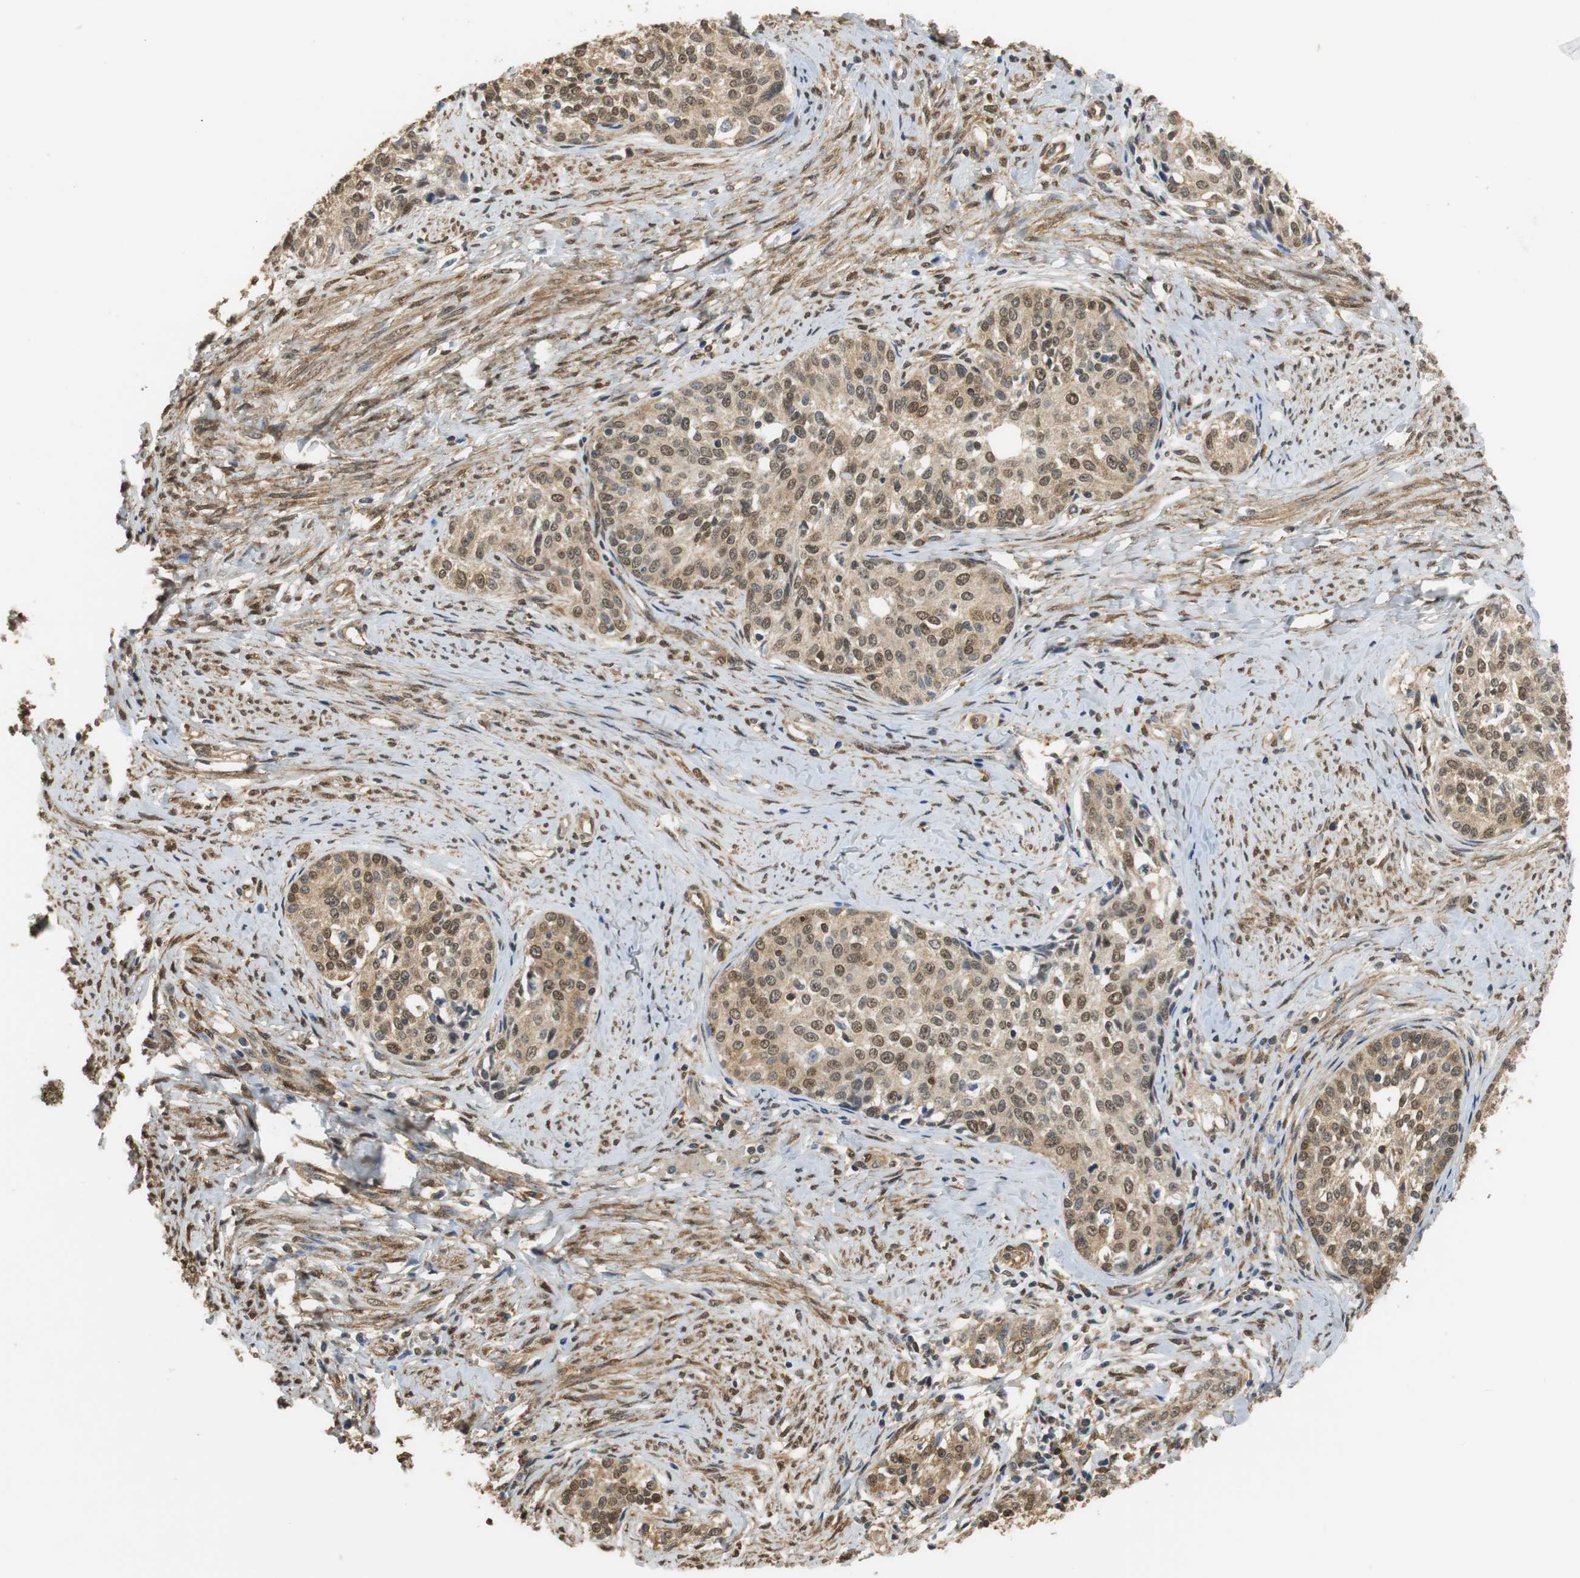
{"staining": {"intensity": "moderate", "quantity": ">75%", "location": "cytoplasmic/membranous,nuclear"}, "tissue": "cervical cancer", "cell_type": "Tumor cells", "image_type": "cancer", "snomed": [{"axis": "morphology", "description": "Squamous cell carcinoma, NOS"}, {"axis": "morphology", "description": "Adenocarcinoma, NOS"}, {"axis": "topography", "description": "Cervix"}], "caption": "The image exhibits staining of cervical squamous cell carcinoma, revealing moderate cytoplasmic/membranous and nuclear protein staining (brown color) within tumor cells.", "gene": "UBQLN2", "patient": {"sex": "female", "age": 52}}